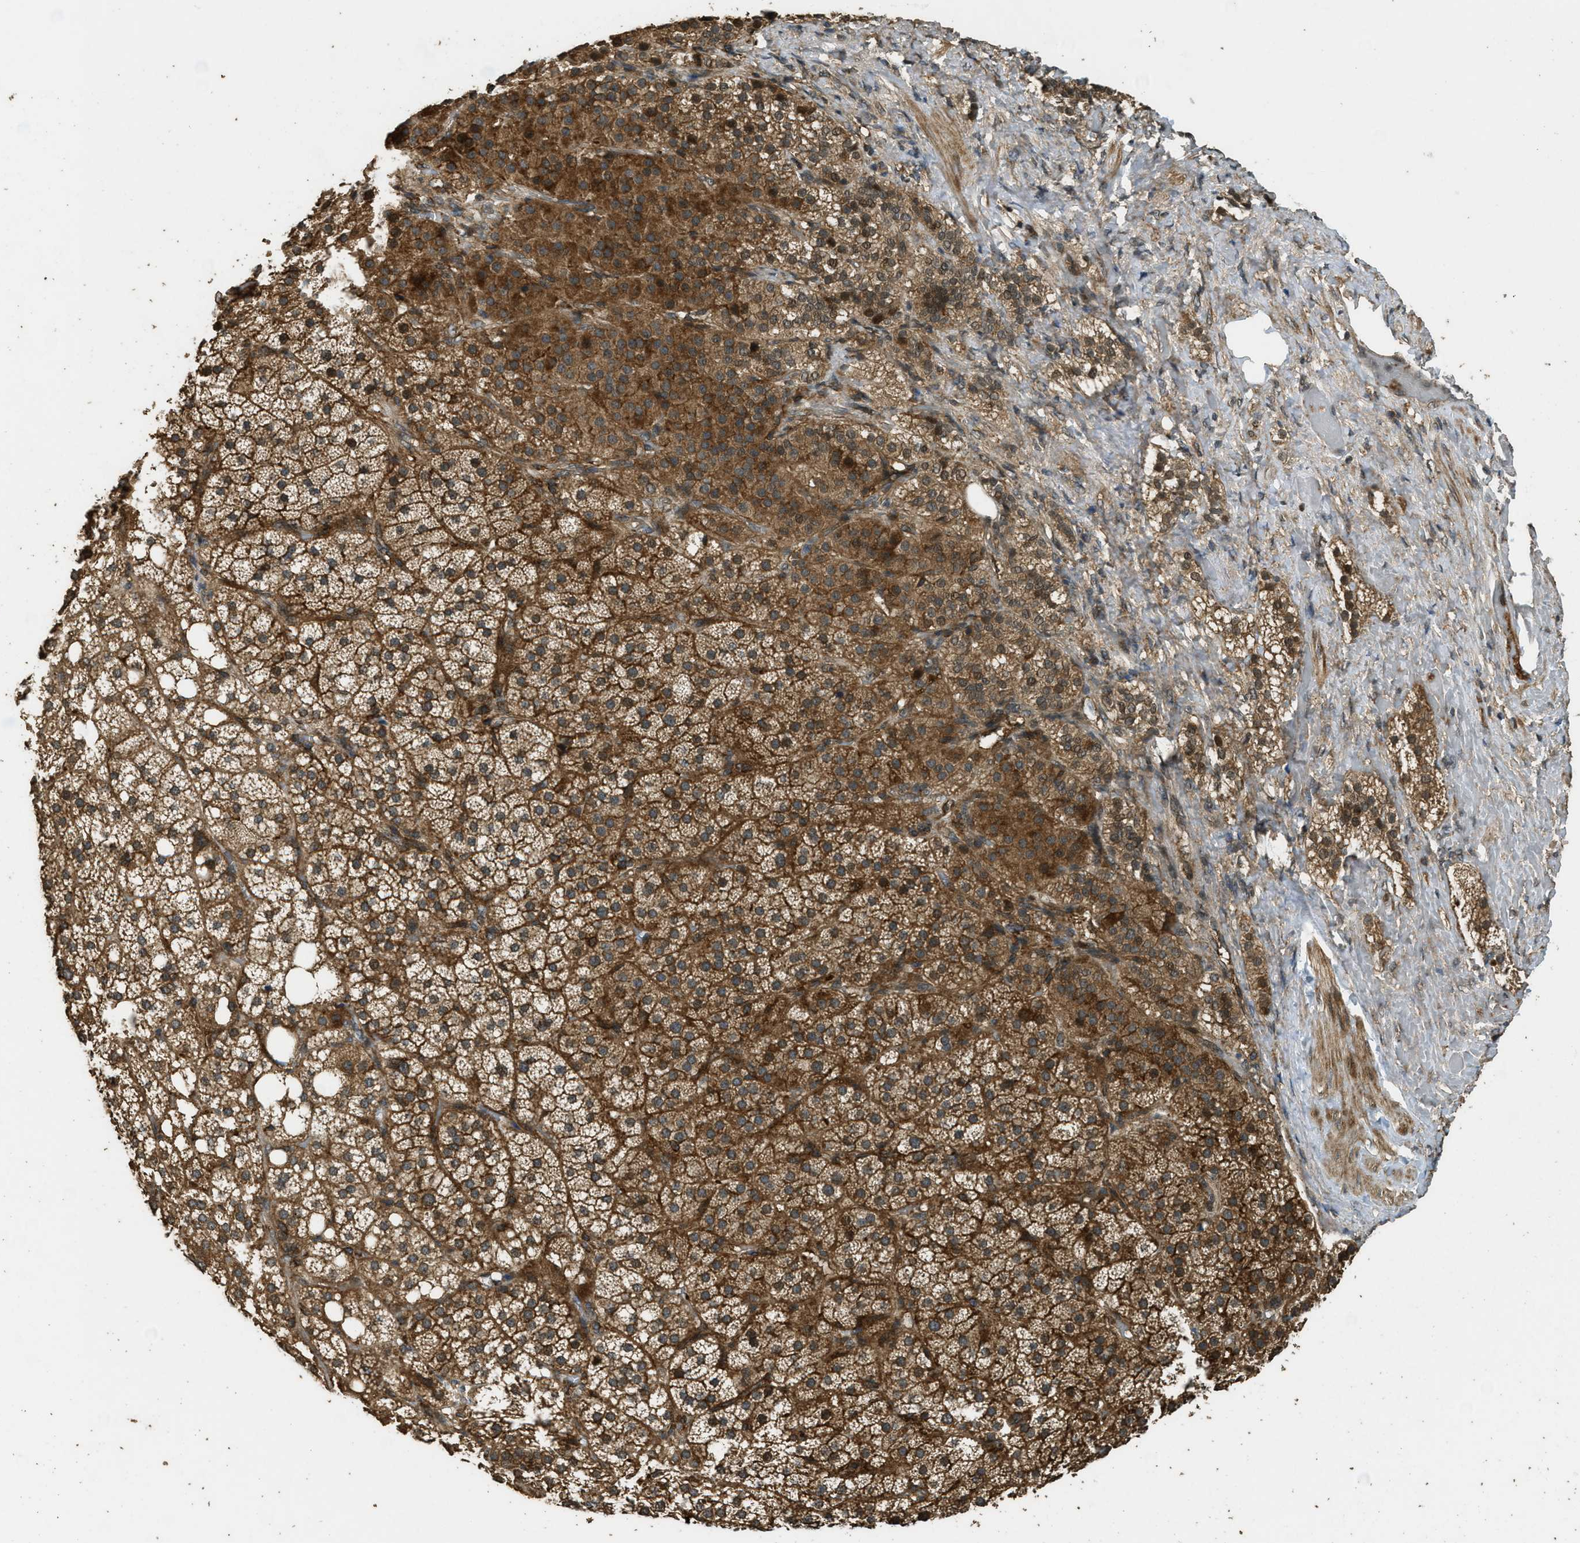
{"staining": {"intensity": "moderate", "quantity": ">75%", "location": "cytoplasmic/membranous"}, "tissue": "adrenal gland", "cell_type": "Glandular cells", "image_type": "normal", "snomed": [{"axis": "morphology", "description": "Normal tissue, NOS"}, {"axis": "topography", "description": "Adrenal gland"}], "caption": "Immunohistochemical staining of unremarkable human adrenal gland demonstrates medium levels of moderate cytoplasmic/membranous expression in approximately >75% of glandular cells. (brown staining indicates protein expression, while blue staining denotes nuclei).", "gene": "PPP6R3", "patient": {"sex": "female", "age": 59}}